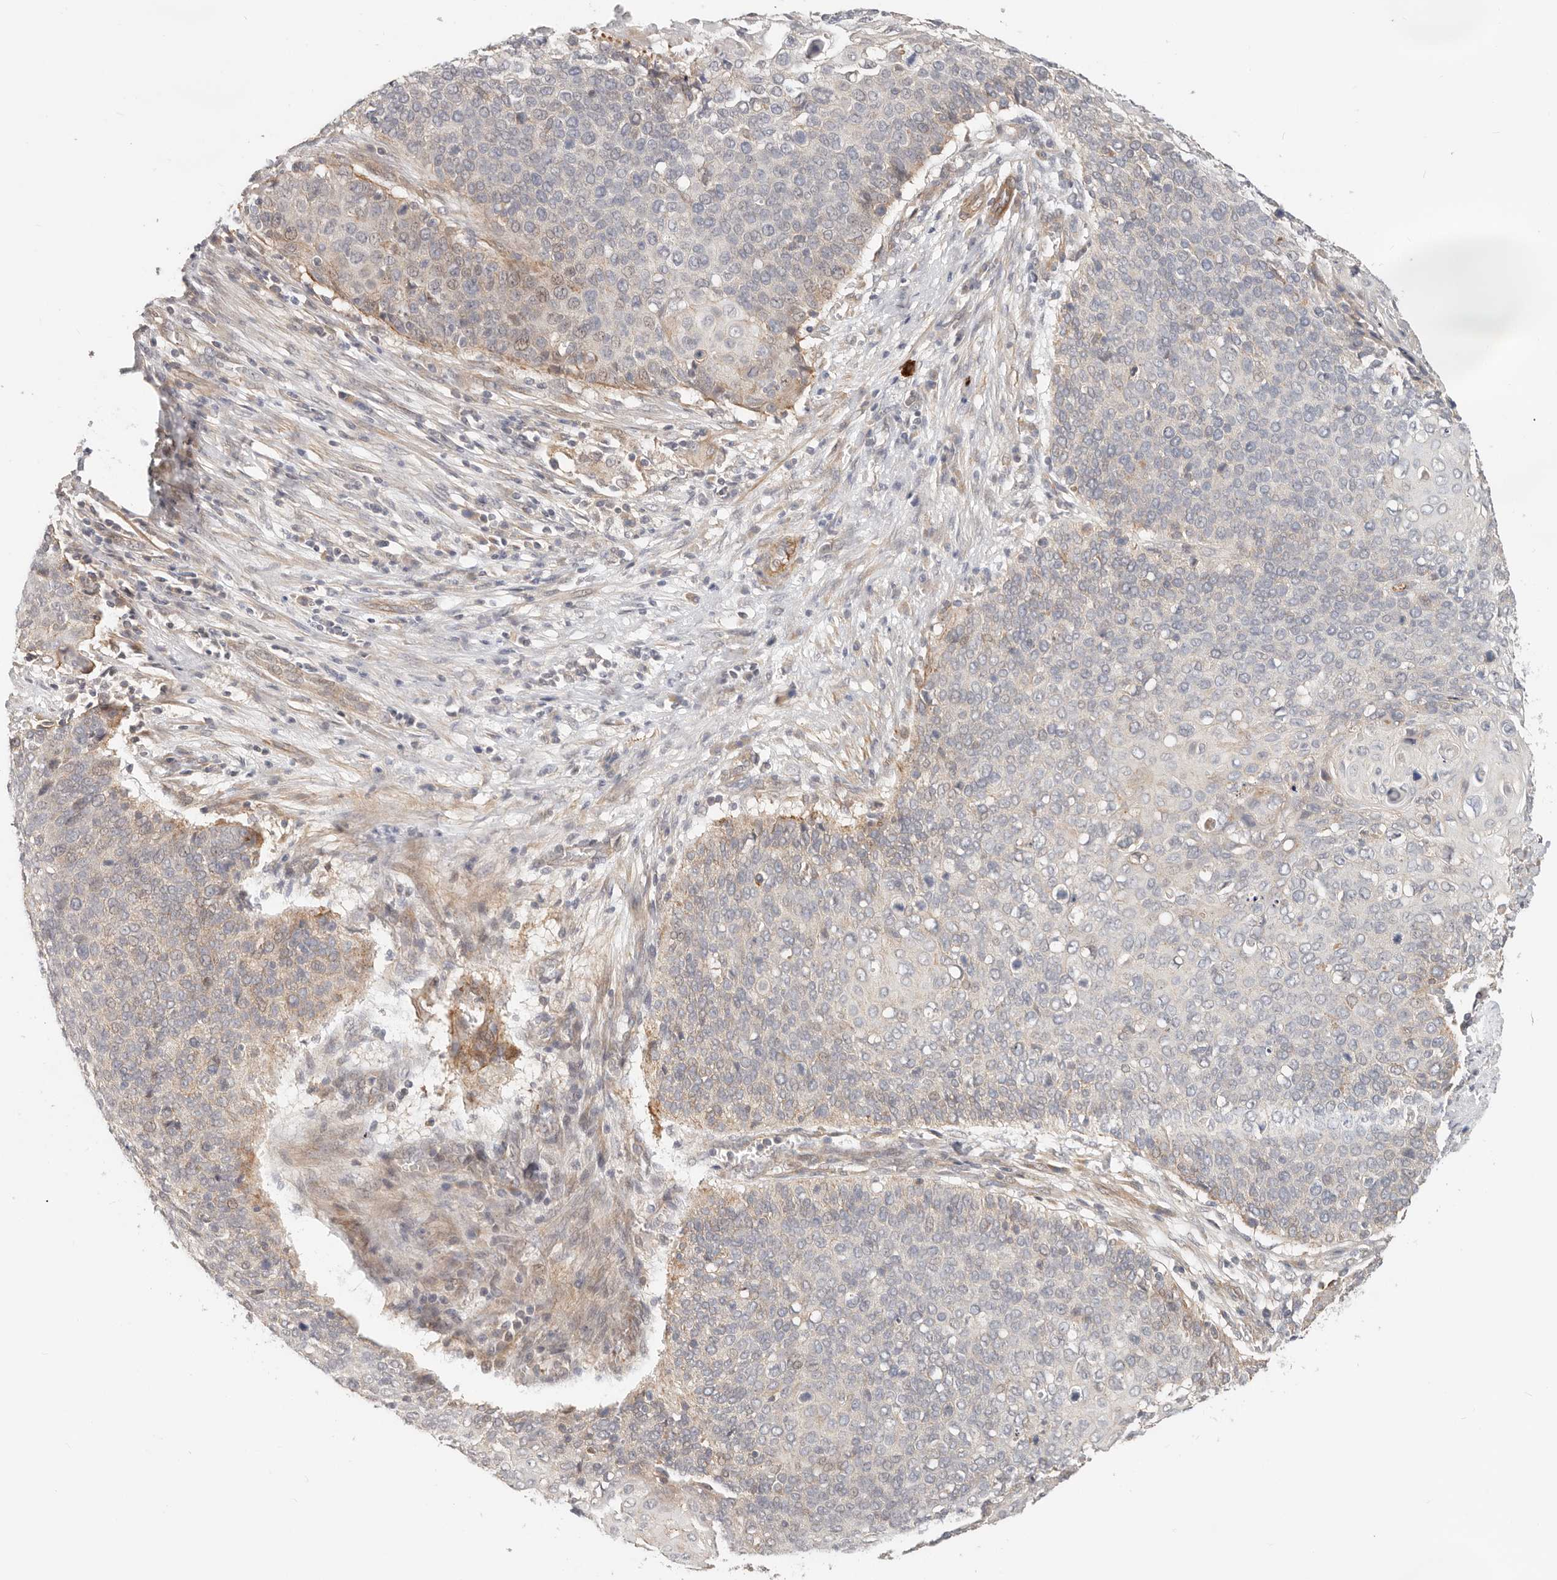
{"staining": {"intensity": "weak", "quantity": "<25%", "location": "cytoplasmic/membranous"}, "tissue": "cervical cancer", "cell_type": "Tumor cells", "image_type": "cancer", "snomed": [{"axis": "morphology", "description": "Squamous cell carcinoma, NOS"}, {"axis": "topography", "description": "Cervix"}], "caption": "The image reveals no staining of tumor cells in cervical cancer. (DAB (3,3'-diaminobenzidine) immunohistochemistry visualized using brightfield microscopy, high magnification).", "gene": "ZRANB1", "patient": {"sex": "female", "age": 39}}